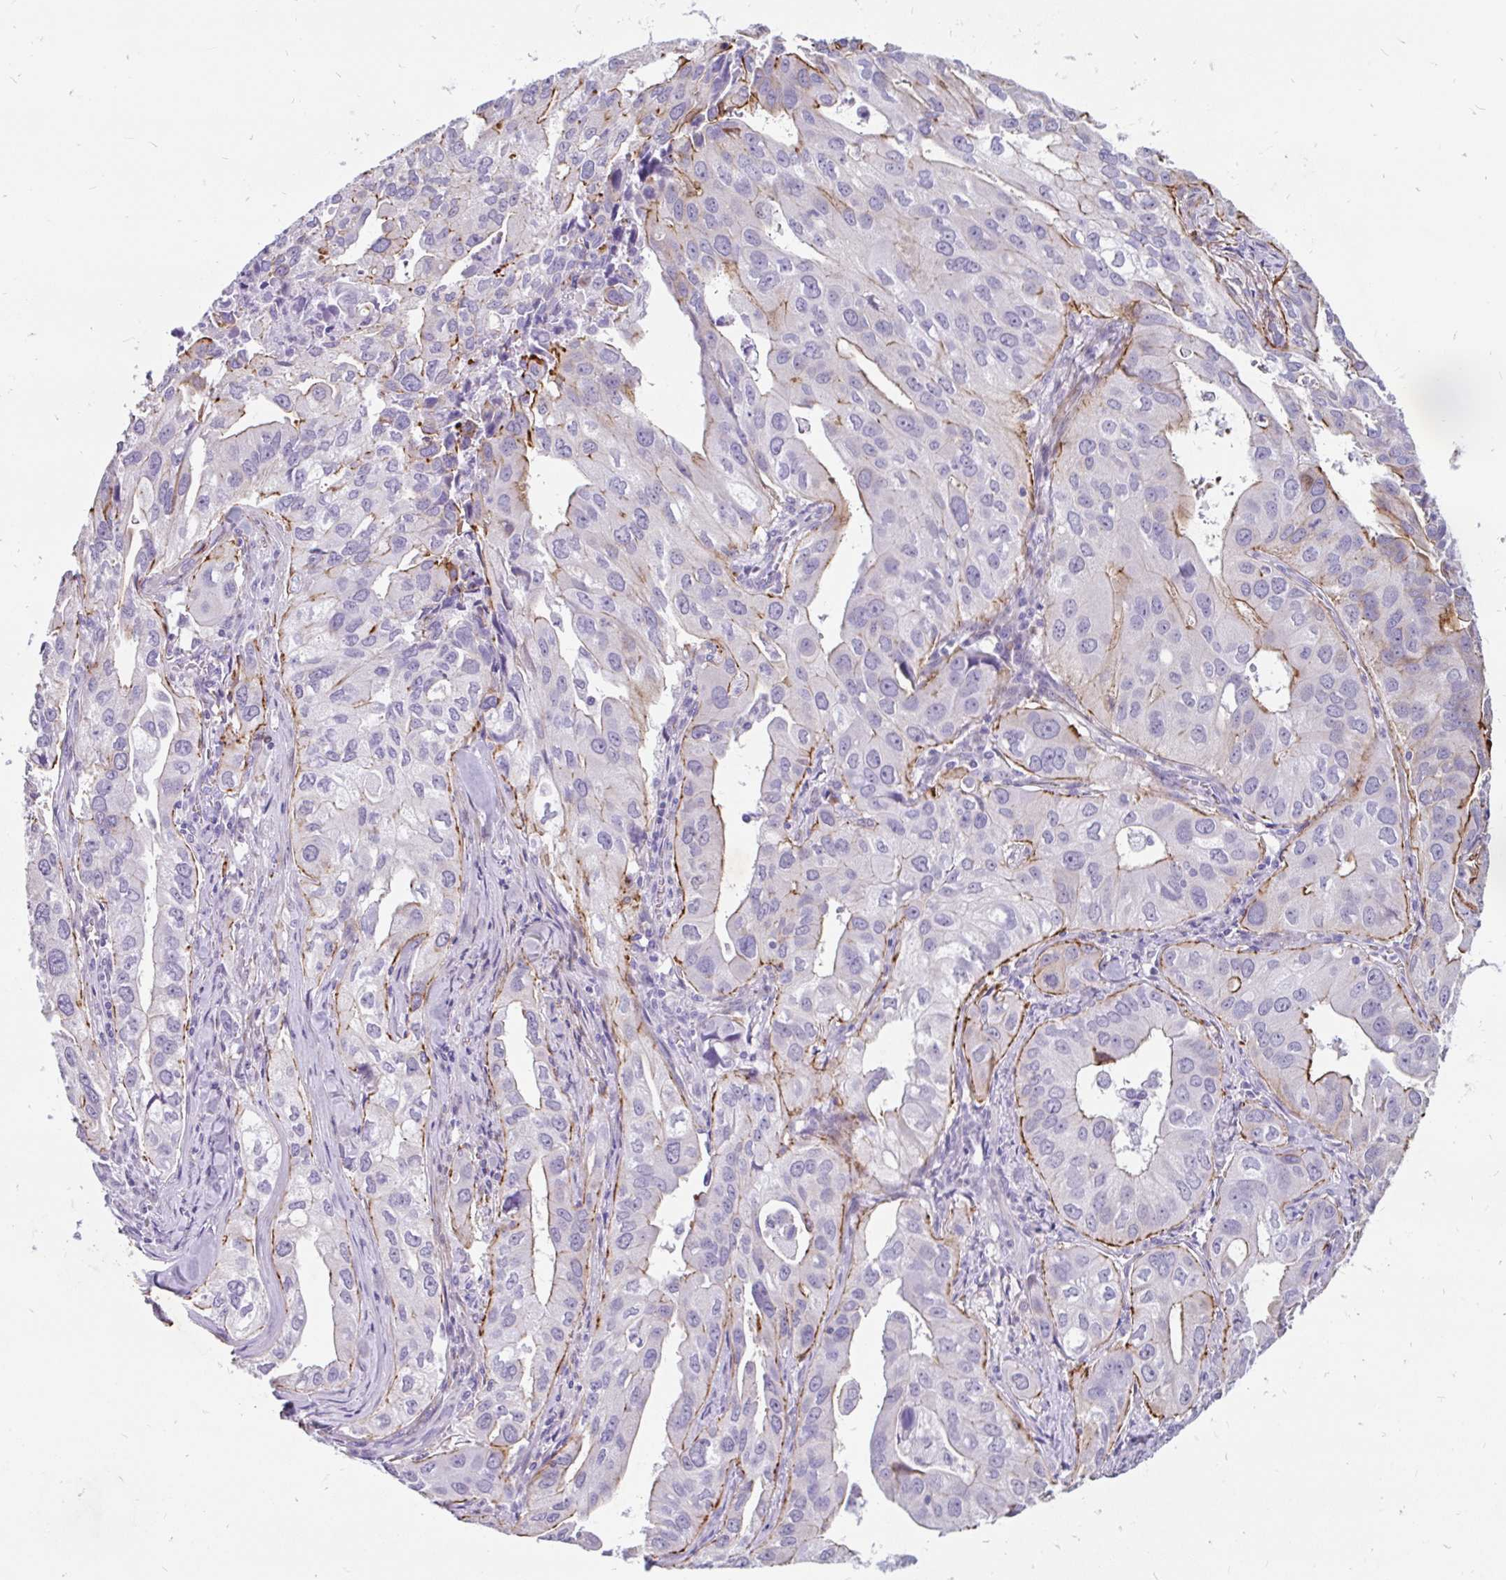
{"staining": {"intensity": "negative", "quantity": "none", "location": "none"}, "tissue": "lung cancer", "cell_type": "Tumor cells", "image_type": "cancer", "snomed": [{"axis": "morphology", "description": "Adenocarcinoma, NOS"}, {"axis": "topography", "description": "Lung"}], "caption": "A high-resolution micrograph shows IHC staining of lung adenocarcinoma, which demonstrates no significant staining in tumor cells. The staining was performed using DAB (3,3'-diaminobenzidine) to visualize the protein expression in brown, while the nuclei were stained in blue with hematoxylin (Magnification: 20x).", "gene": "EML5", "patient": {"sex": "male", "age": 48}}